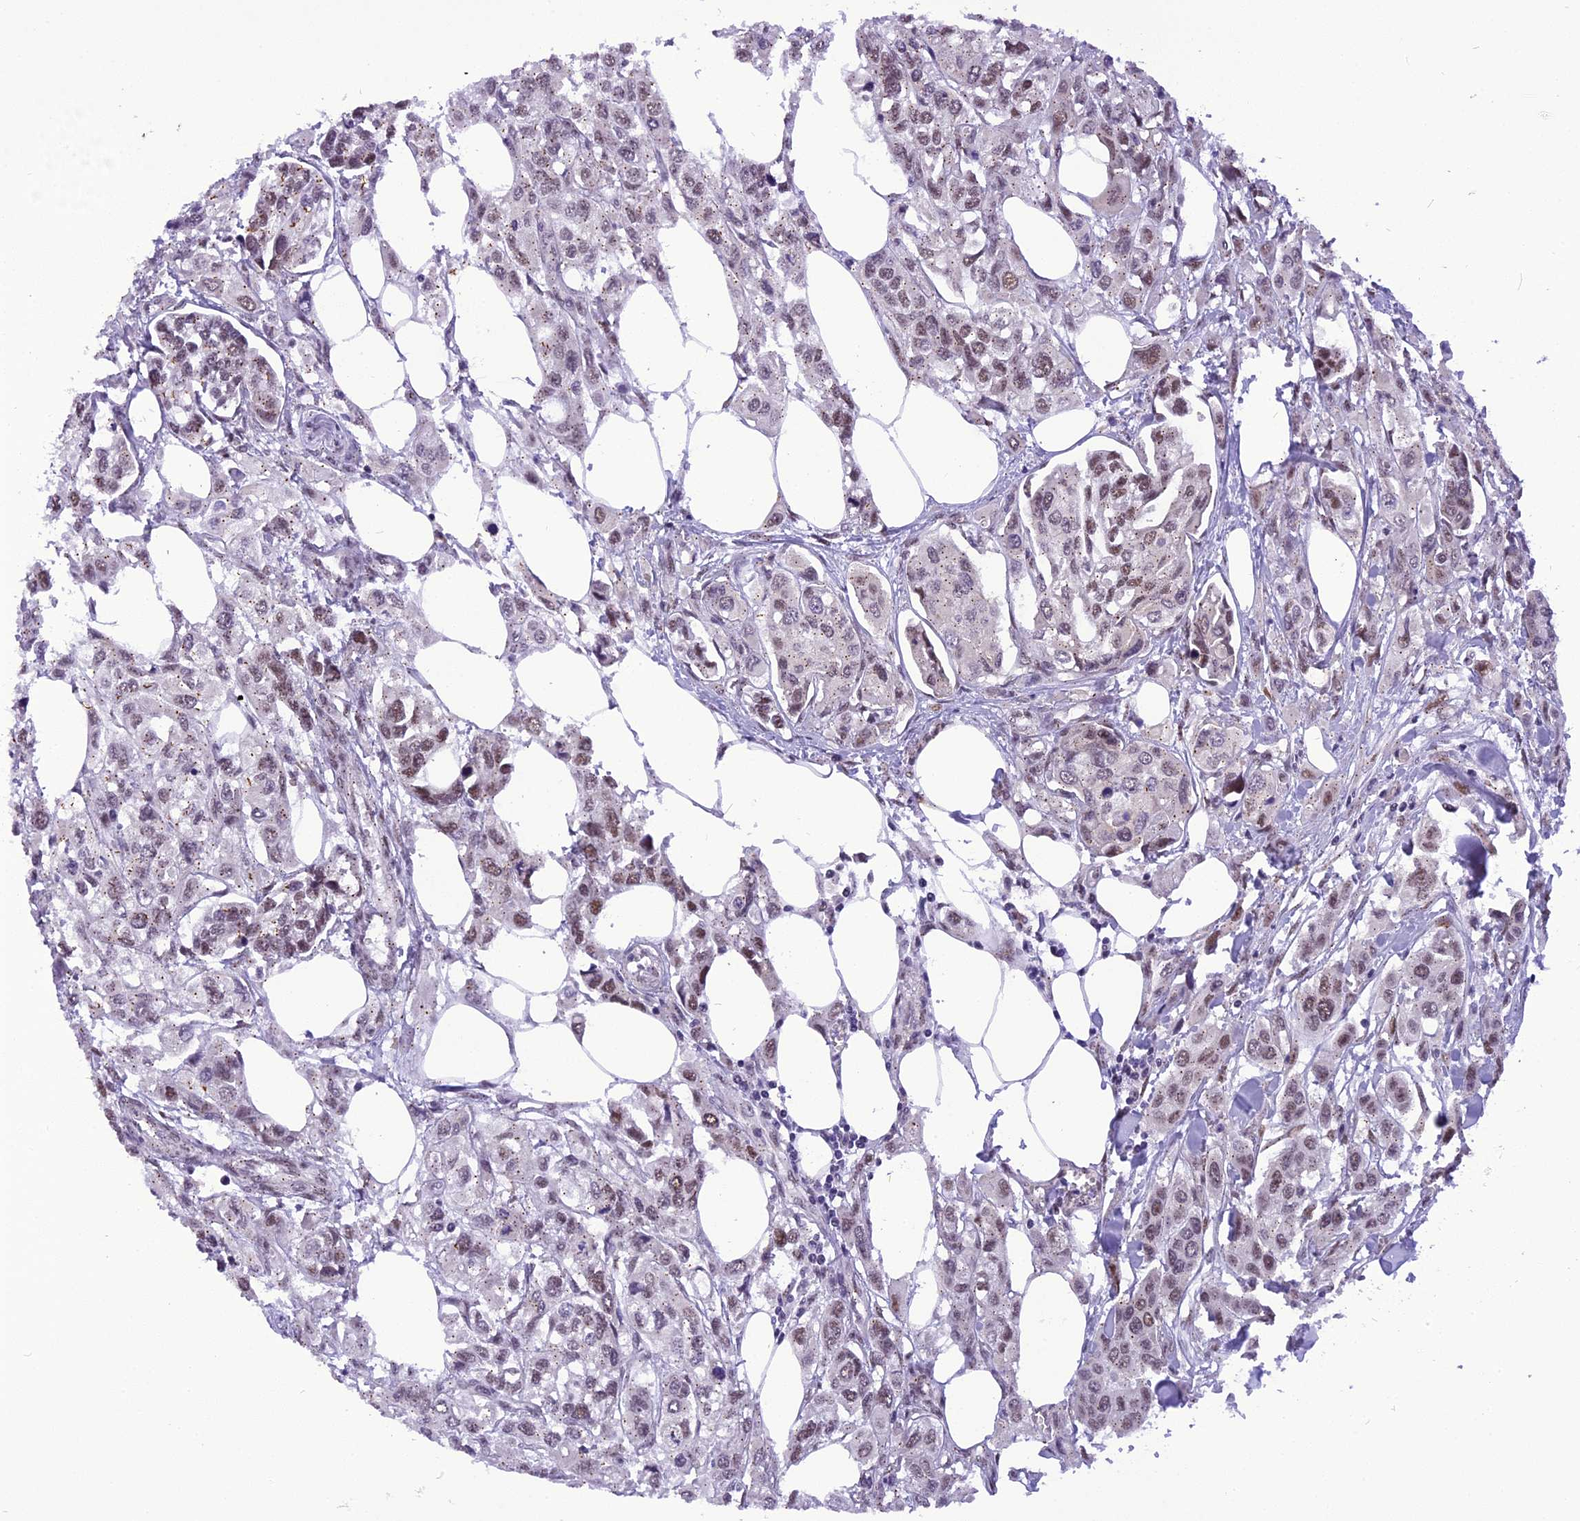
{"staining": {"intensity": "moderate", "quantity": "25%-75%", "location": "nuclear"}, "tissue": "urothelial cancer", "cell_type": "Tumor cells", "image_type": "cancer", "snomed": [{"axis": "morphology", "description": "Urothelial carcinoma, High grade"}, {"axis": "topography", "description": "Urinary bladder"}], "caption": "Immunohistochemistry (DAB) staining of urothelial carcinoma (high-grade) reveals moderate nuclear protein staining in about 25%-75% of tumor cells.", "gene": "IRF2BP1", "patient": {"sex": "male", "age": 67}}